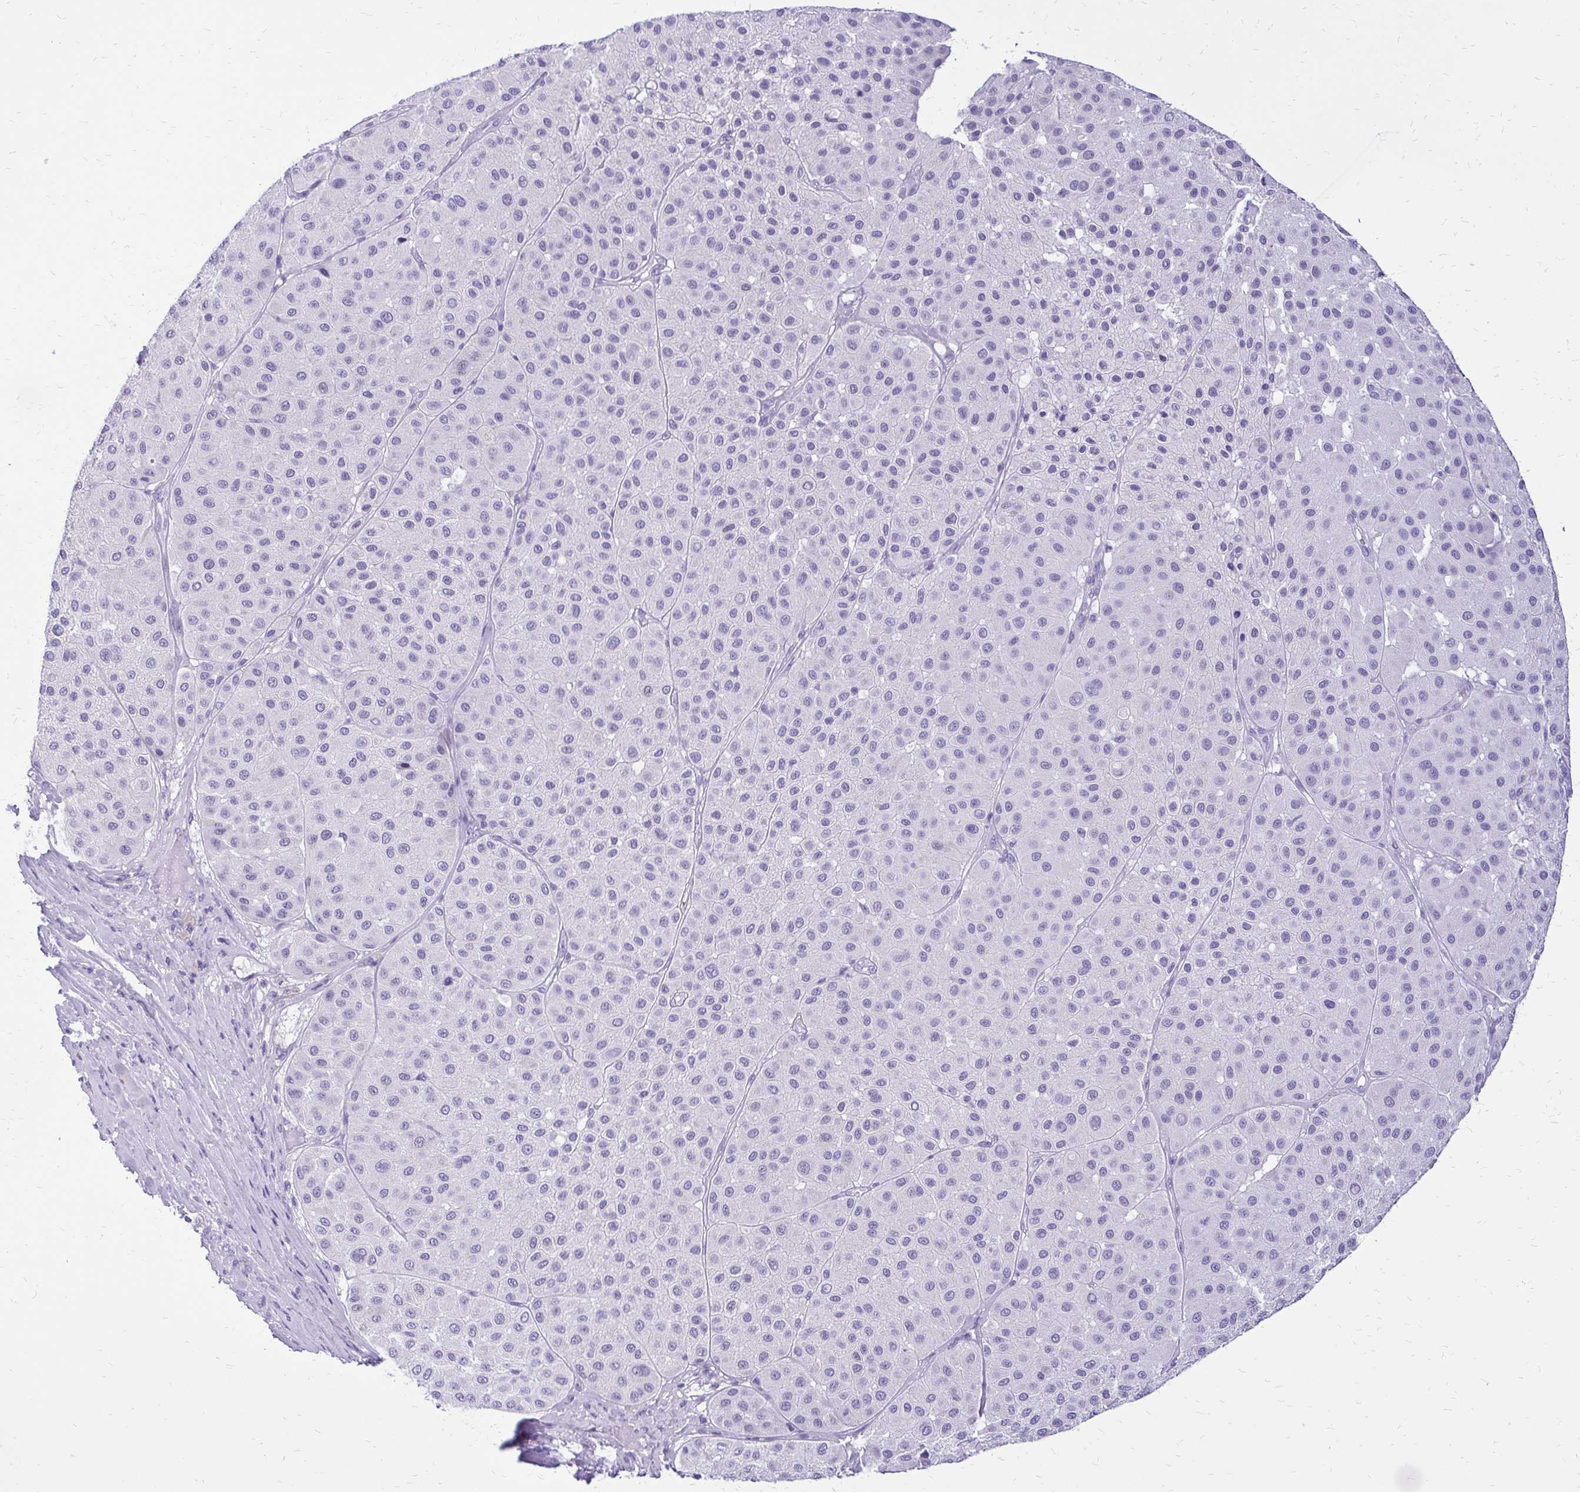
{"staining": {"intensity": "negative", "quantity": "none", "location": "none"}, "tissue": "melanoma", "cell_type": "Tumor cells", "image_type": "cancer", "snomed": [{"axis": "morphology", "description": "Malignant melanoma, Metastatic site"}, {"axis": "topography", "description": "Smooth muscle"}], "caption": "A photomicrograph of malignant melanoma (metastatic site) stained for a protein demonstrates no brown staining in tumor cells.", "gene": "SLC32A1", "patient": {"sex": "male", "age": 41}}